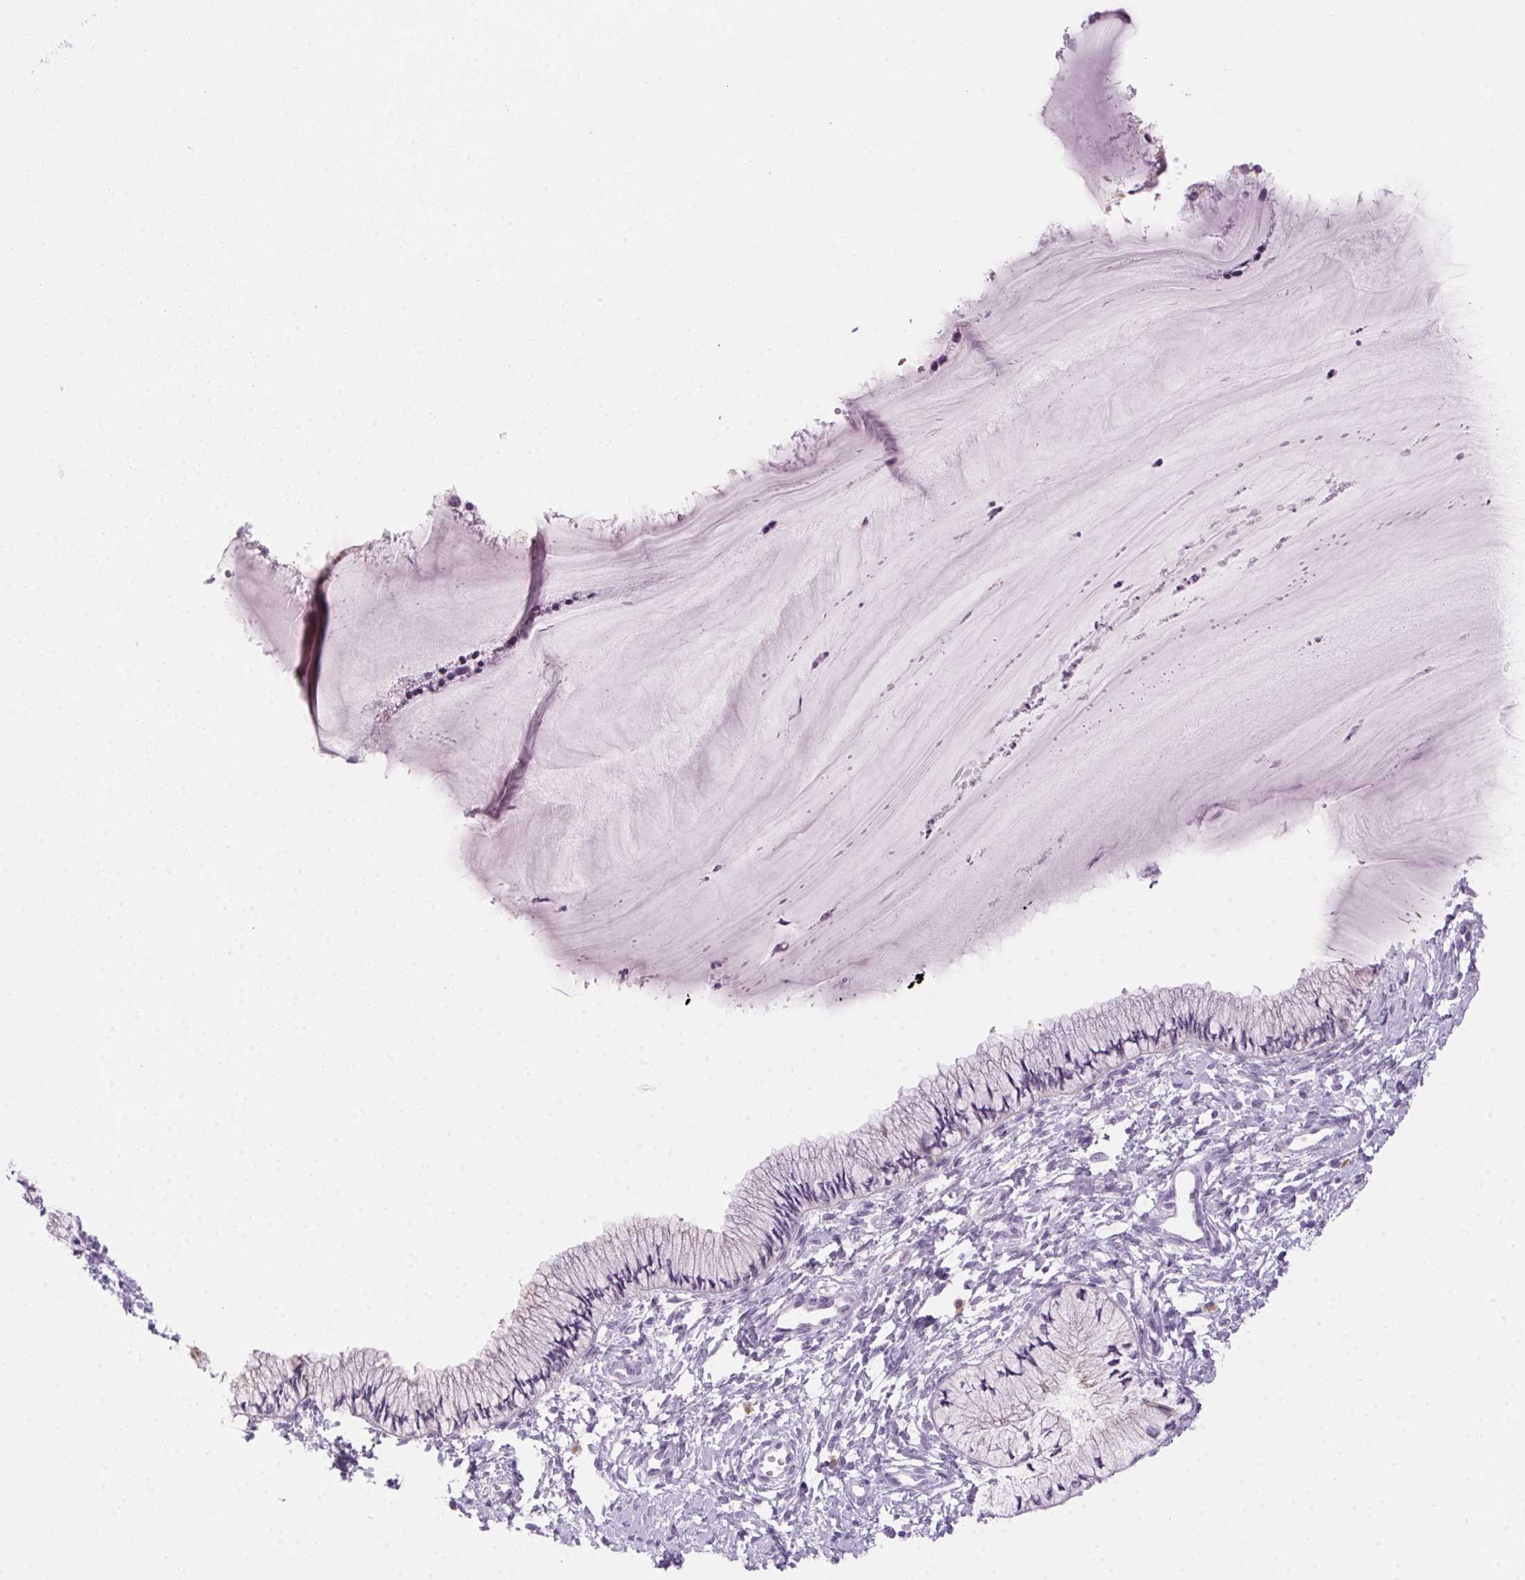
{"staining": {"intensity": "negative", "quantity": "none", "location": "none"}, "tissue": "cervix", "cell_type": "Glandular cells", "image_type": "normal", "snomed": [{"axis": "morphology", "description": "Normal tissue, NOS"}, {"axis": "topography", "description": "Cervix"}], "caption": "Glandular cells are negative for brown protein staining in benign cervix. (Stains: DAB (3,3'-diaminobenzidine) immunohistochemistry (IHC) with hematoxylin counter stain, Microscopy: brightfield microscopy at high magnification).", "gene": "POPDC2", "patient": {"sex": "female", "age": 37}}